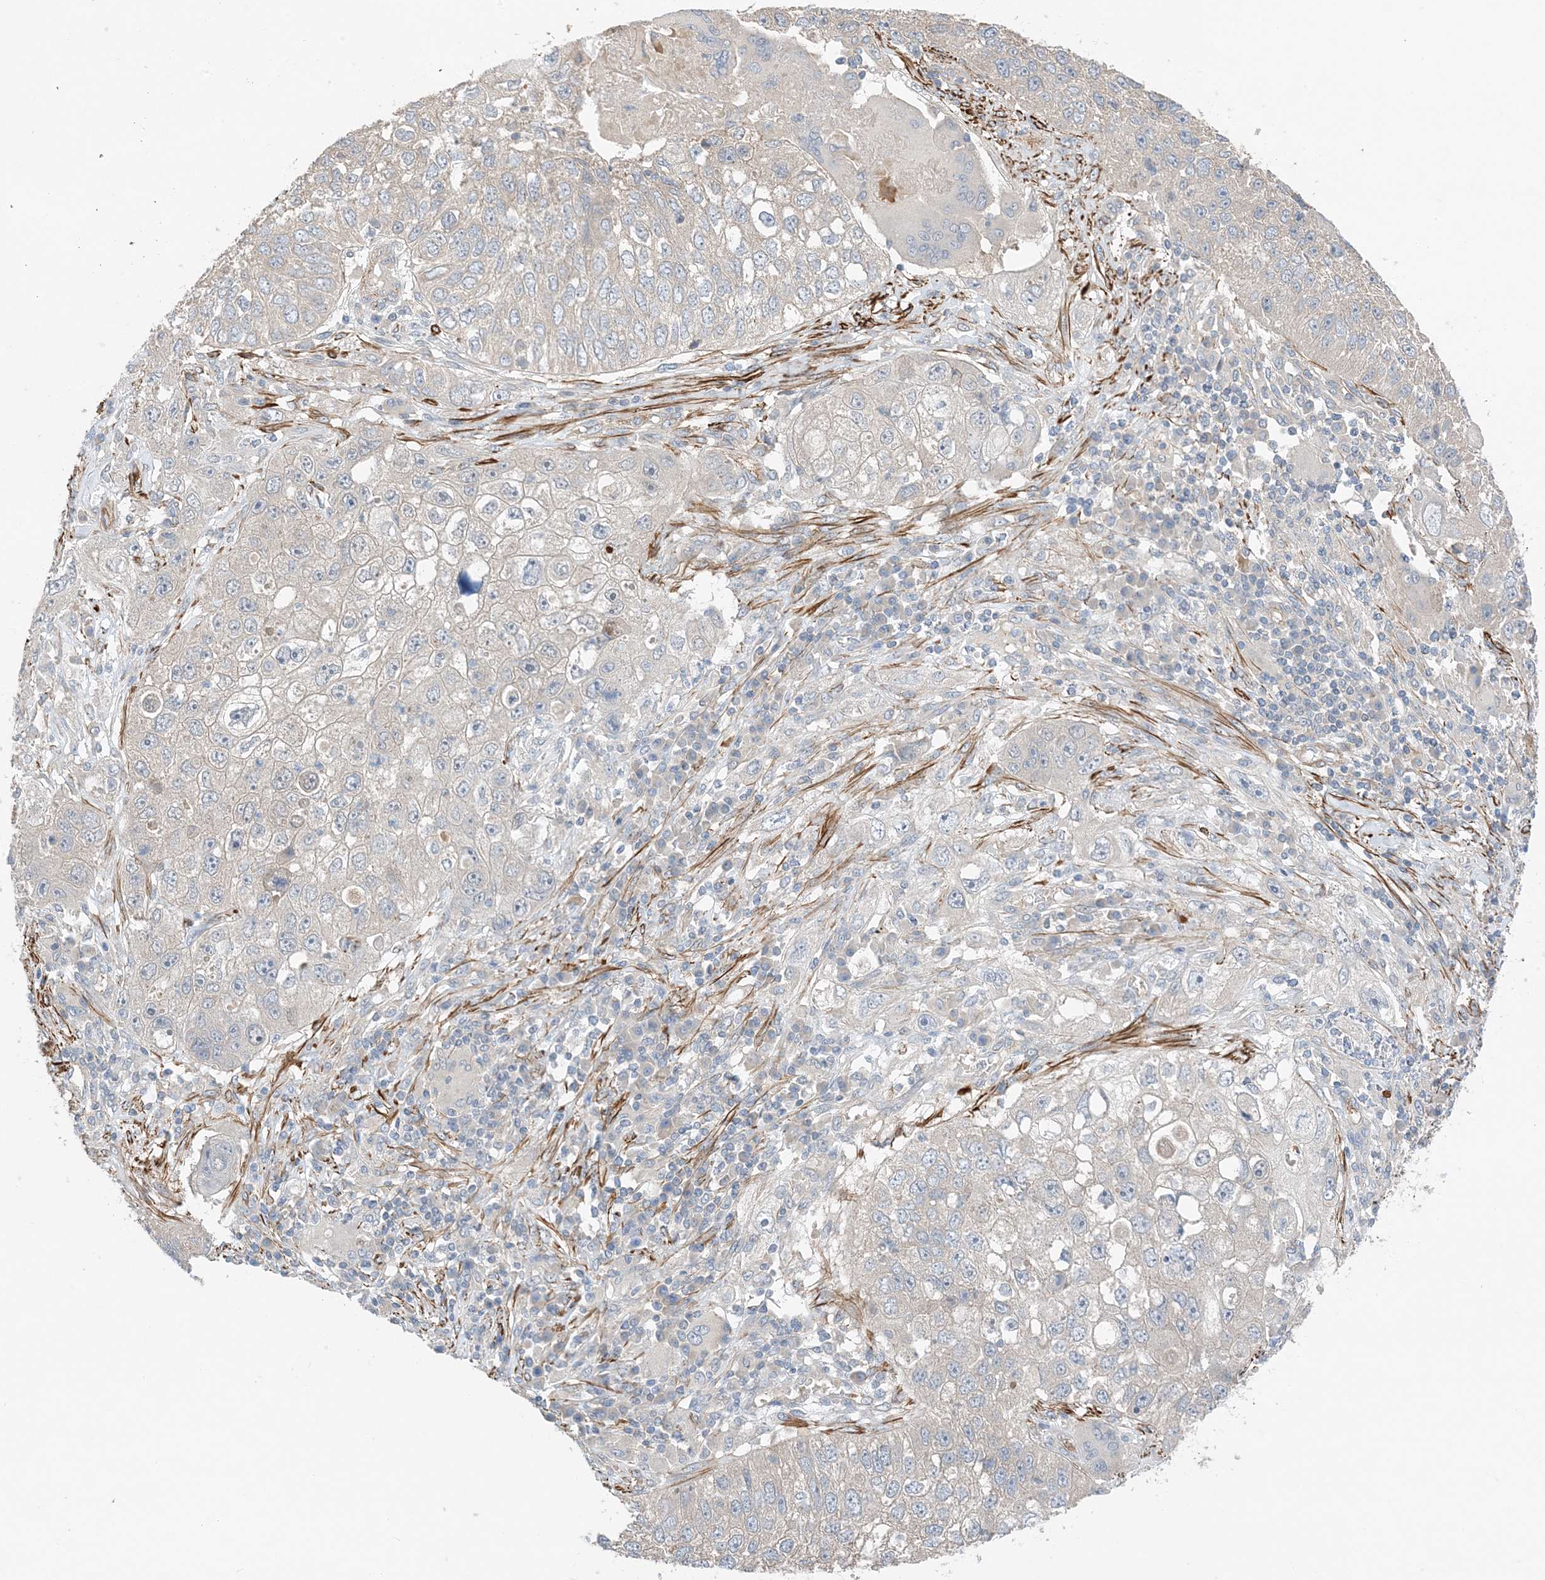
{"staining": {"intensity": "negative", "quantity": "none", "location": "none"}, "tissue": "lung cancer", "cell_type": "Tumor cells", "image_type": "cancer", "snomed": [{"axis": "morphology", "description": "Squamous cell carcinoma, NOS"}, {"axis": "topography", "description": "Lung"}], "caption": "A photomicrograph of lung cancer stained for a protein reveals no brown staining in tumor cells.", "gene": "KIFBP", "patient": {"sex": "male", "age": 61}}